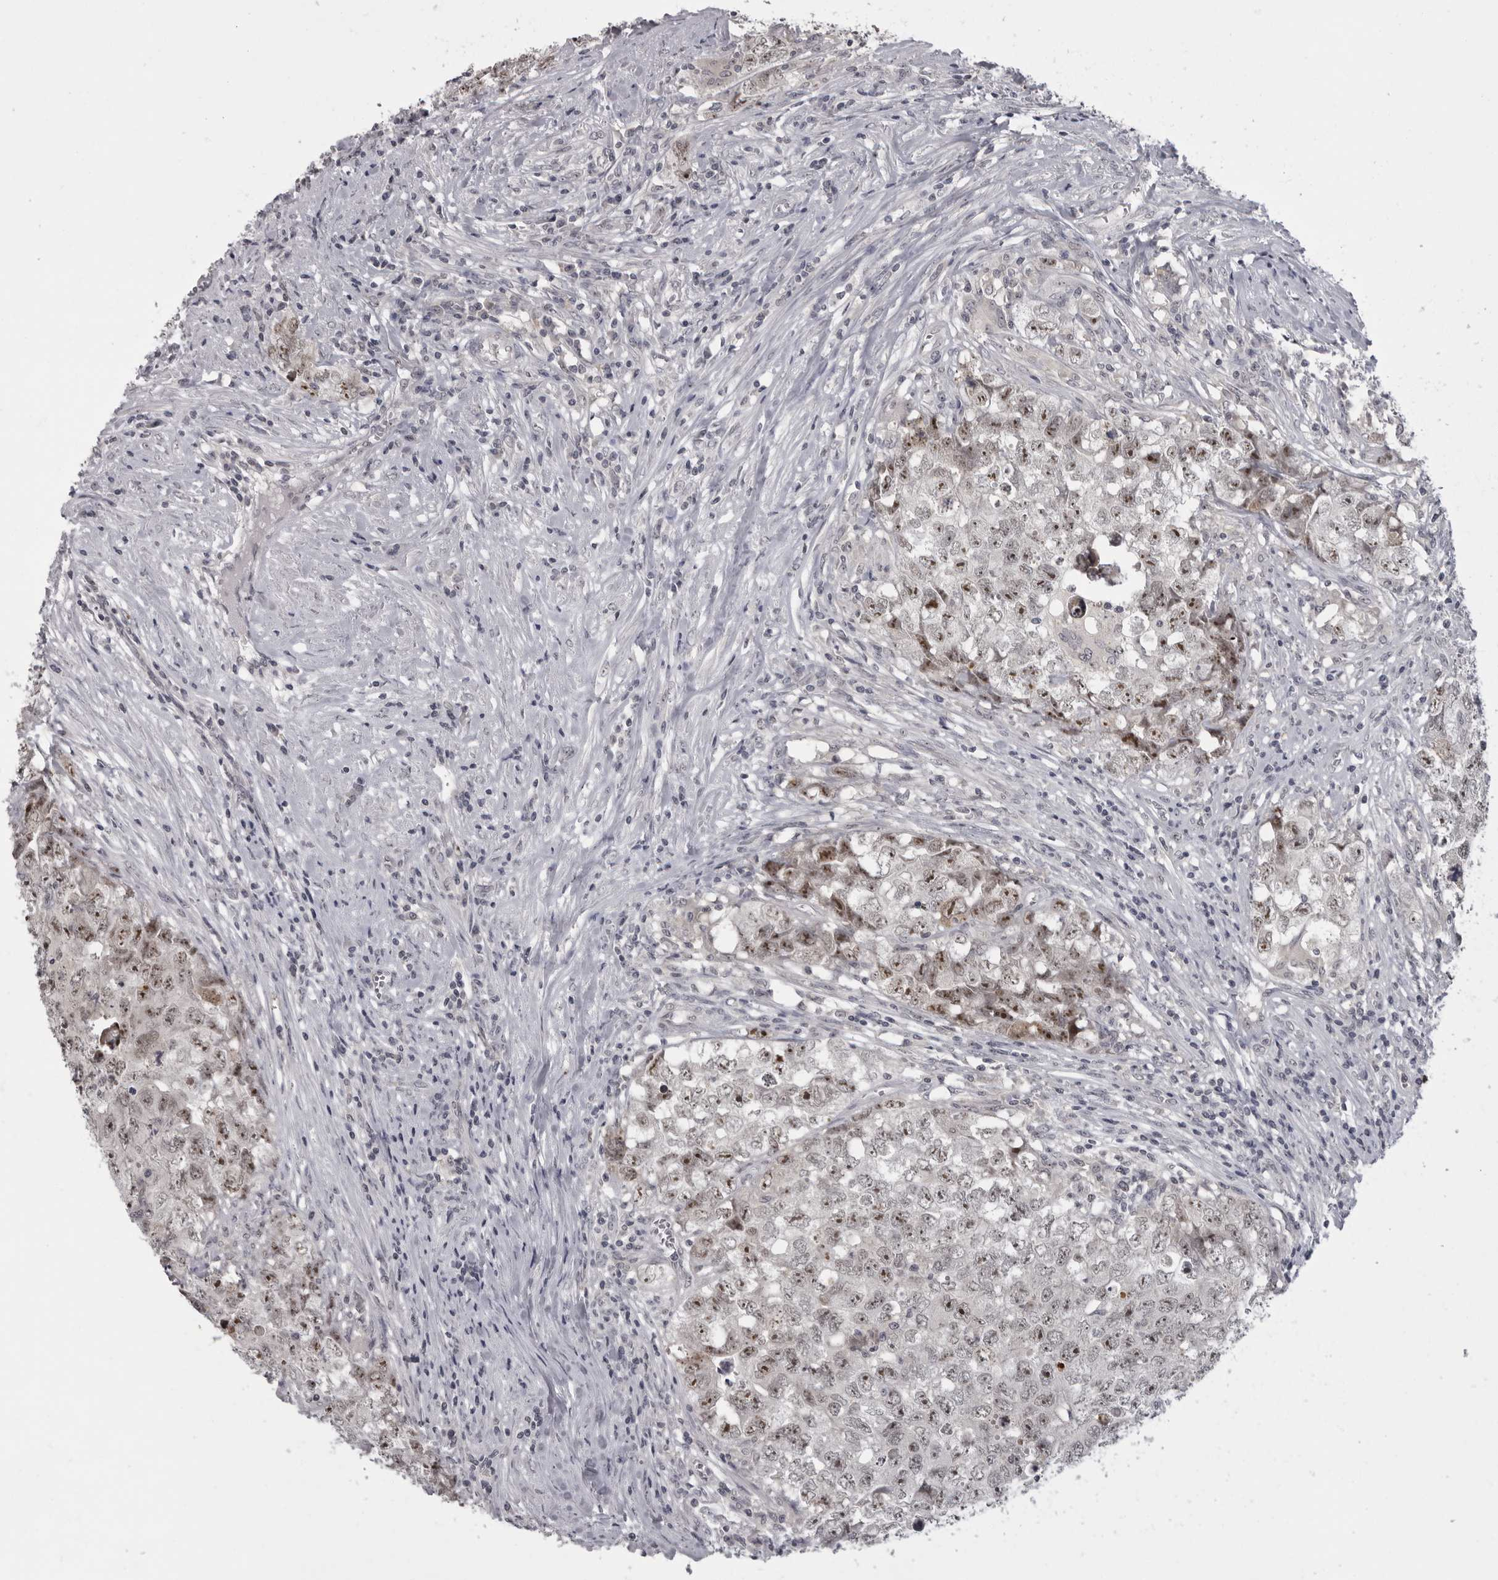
{"staining": {"intensity": "moderate", "quantity": "25%-75%", "location": "nuclear"}, "tissue": "testis cancer", "cell_type": "Tumor cells", "image_type": "cancer", "snomed": [{"axis": "morphology", "description": "Seminoma, NOS"}, {"axis": "morphology", "description": "Carcinoma, Embryonal, NOS"}, {"axis": "topography", "description": "Testis"}], "caption": "Immunohistochemistry staining of testis seminoma, which demonstrates medium levels of moderate nuclear staining in approximately 25%-75% of tumor cells indicating moderate nuclear protein staining. The staining was performed using DAB (brown) for protein detection and nuclei were counterstained in hematoxylin (blue).", "gene": "MRTO4", "patient": {"sex": "male", "age": 43}}